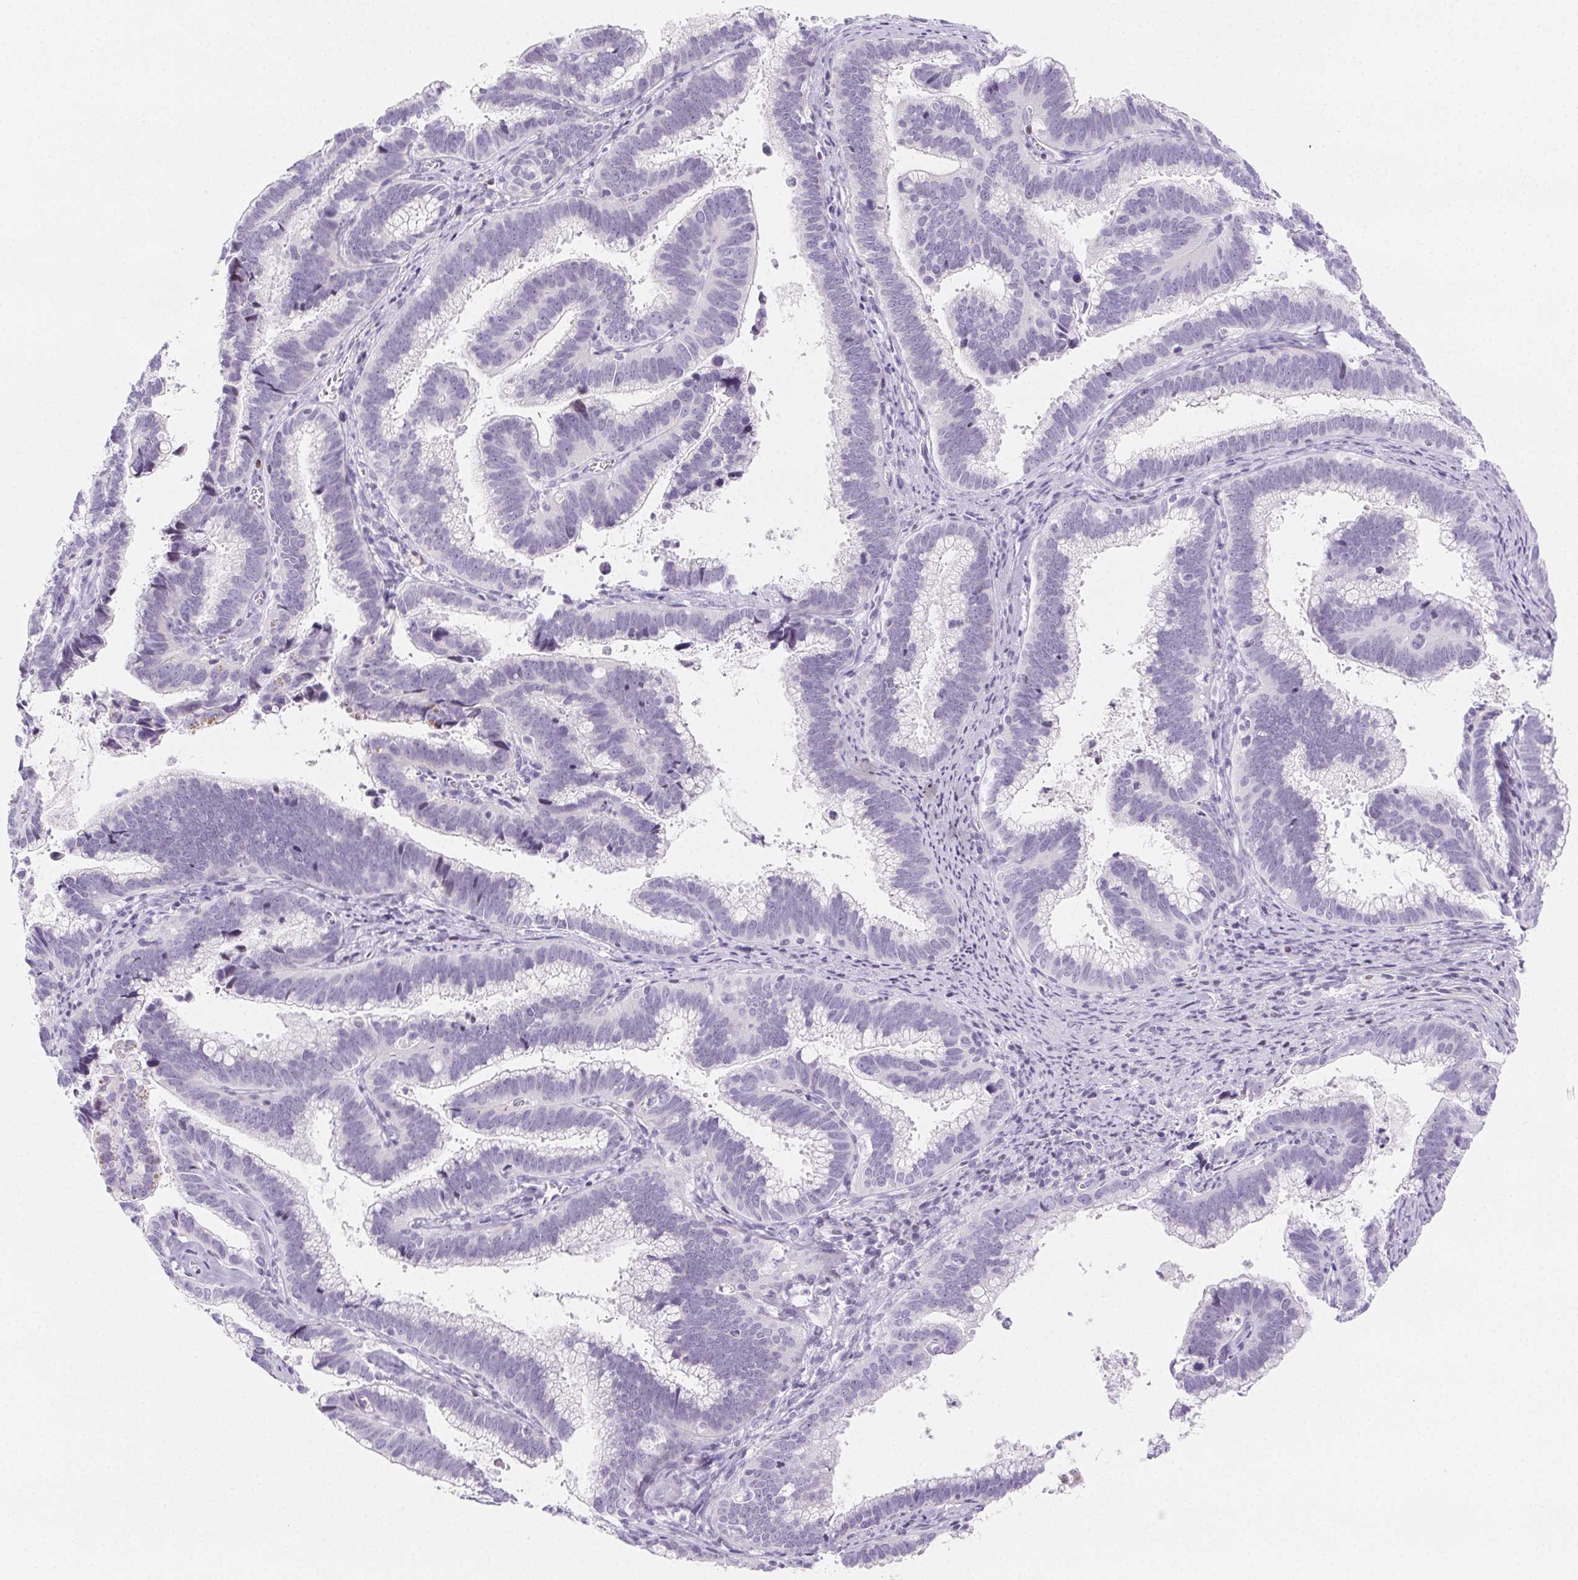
{"staining": {"intensity": "negative", "quantity": "none", "location": "none"}, "tissue": "cervical cancer", "cell_type": "Tumor cells", "image_type": "cancer", "snomed": [{"axis": "morphology", "description": "Adenocarcinoma, NOS"}, {"axis": "topography", "description": "Cervix"}], "caption": "A photomicrograph of cervical adenocarcinoma stained for a protein exhibits no brown staining in tumor cells. (DAB (3,3'-diaminobenzidine) immunohistochemistry (IHC) visualized using brightfield microscopy, high magnification).", "gene": "BEND2", "patient": {"sex": "female", "age": 61}}